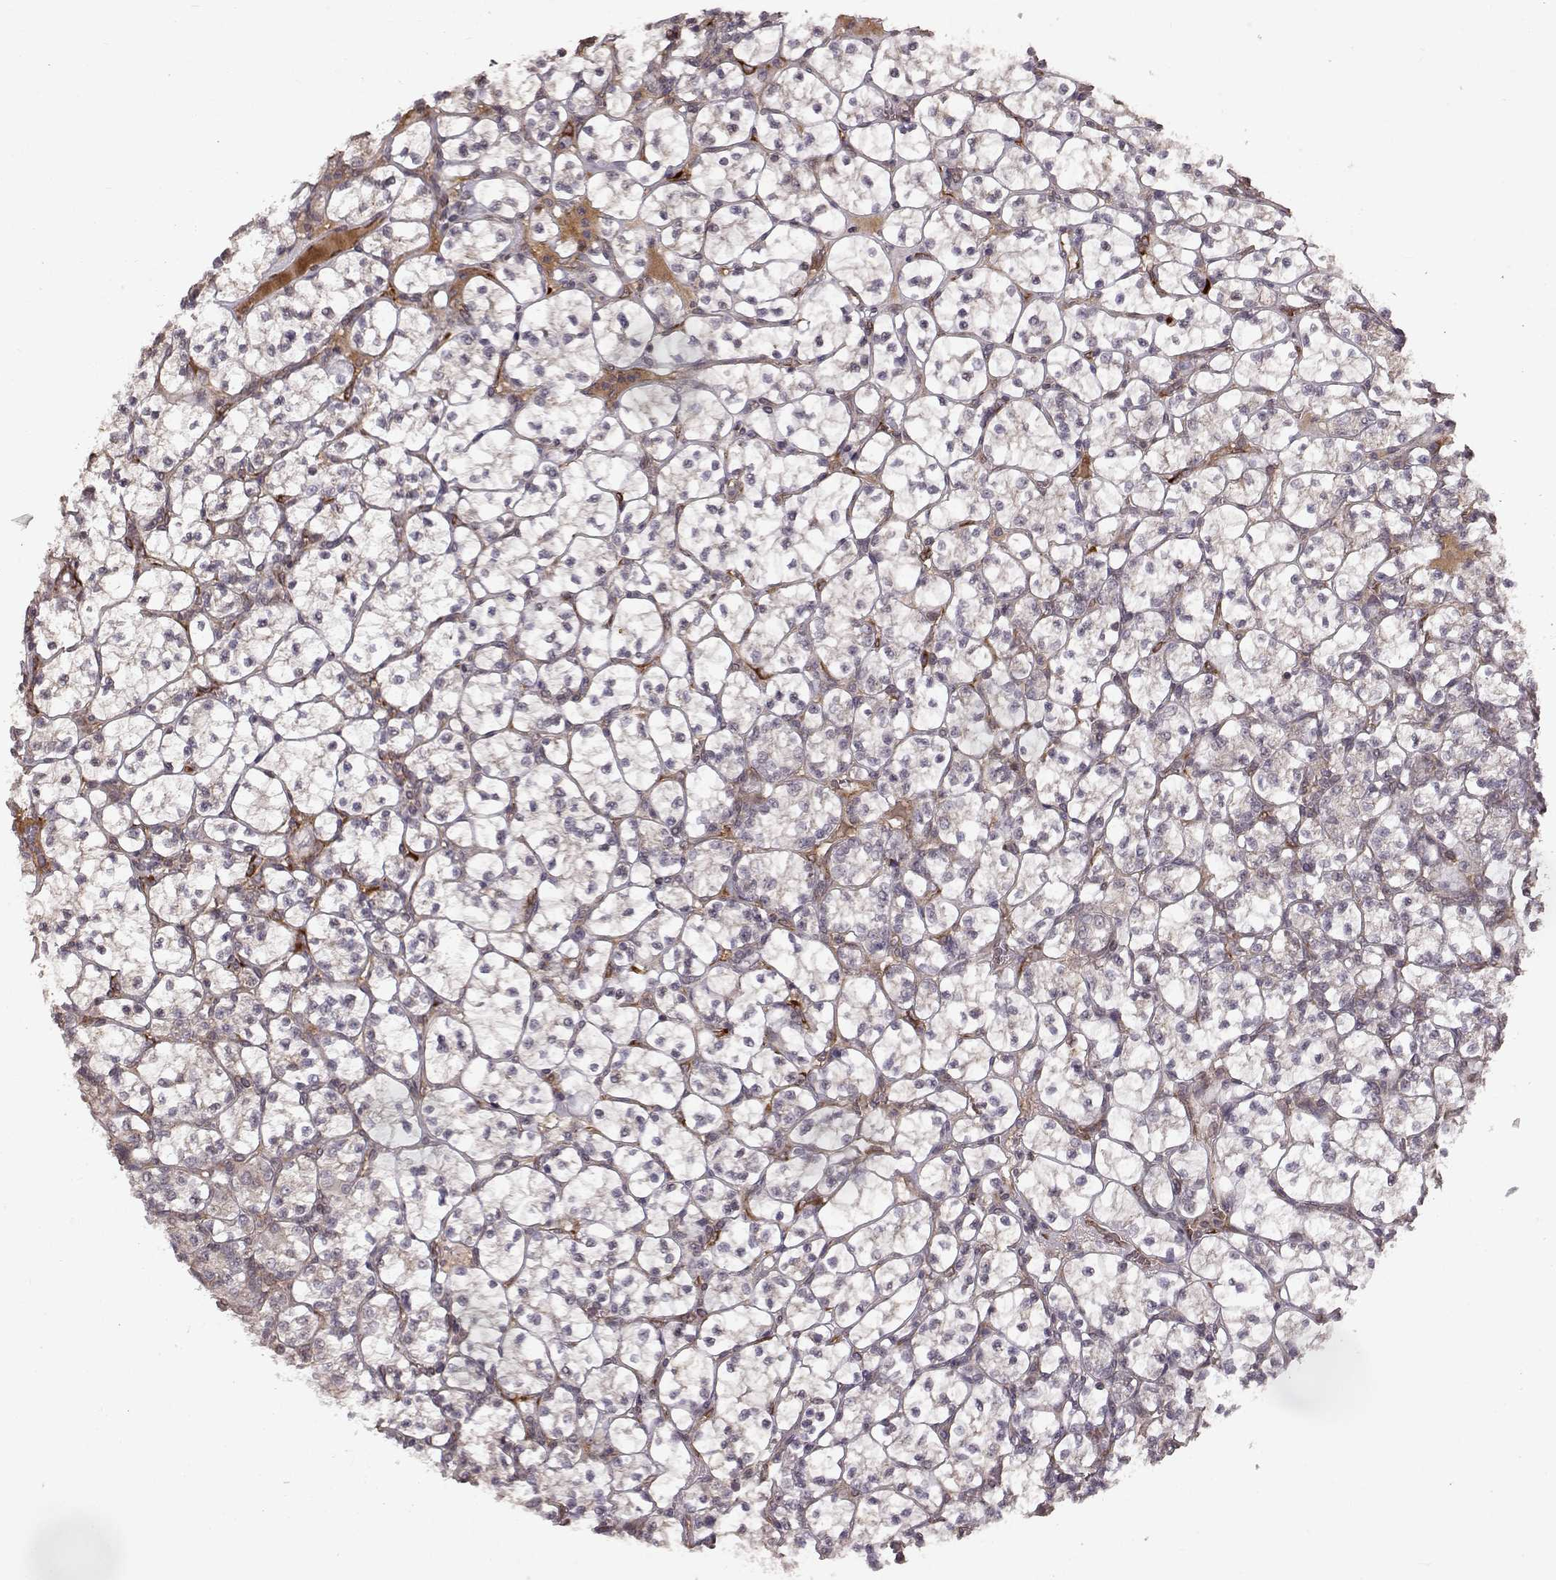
{"staining": {"intensity": "weak", "quantity": "25%-75%", "location": "cytoplasmic/membranous"}, "tissue": "renal cancer", "cell_type": "Tumor cells", "image_type": "cancer", "snomed": [{"axis": "morphology", "description": "Adenocarcinoma, NOS"}, {"axis": "topography", "description": "Kidney"}], "caption": "A low amount of weak cytoplasmic/membranous staining is present in approximately 25%-75% of tumor cells in renal cancer (adenocarcinoma) tissue. The staining was performed using DAB to visualize the protein expression in brown, while the nuclei were stained in blue with hematoxylin (Magnification: 20x).", "gene": "FSTL1", "patient": {"sex": "female", "age": 89}}